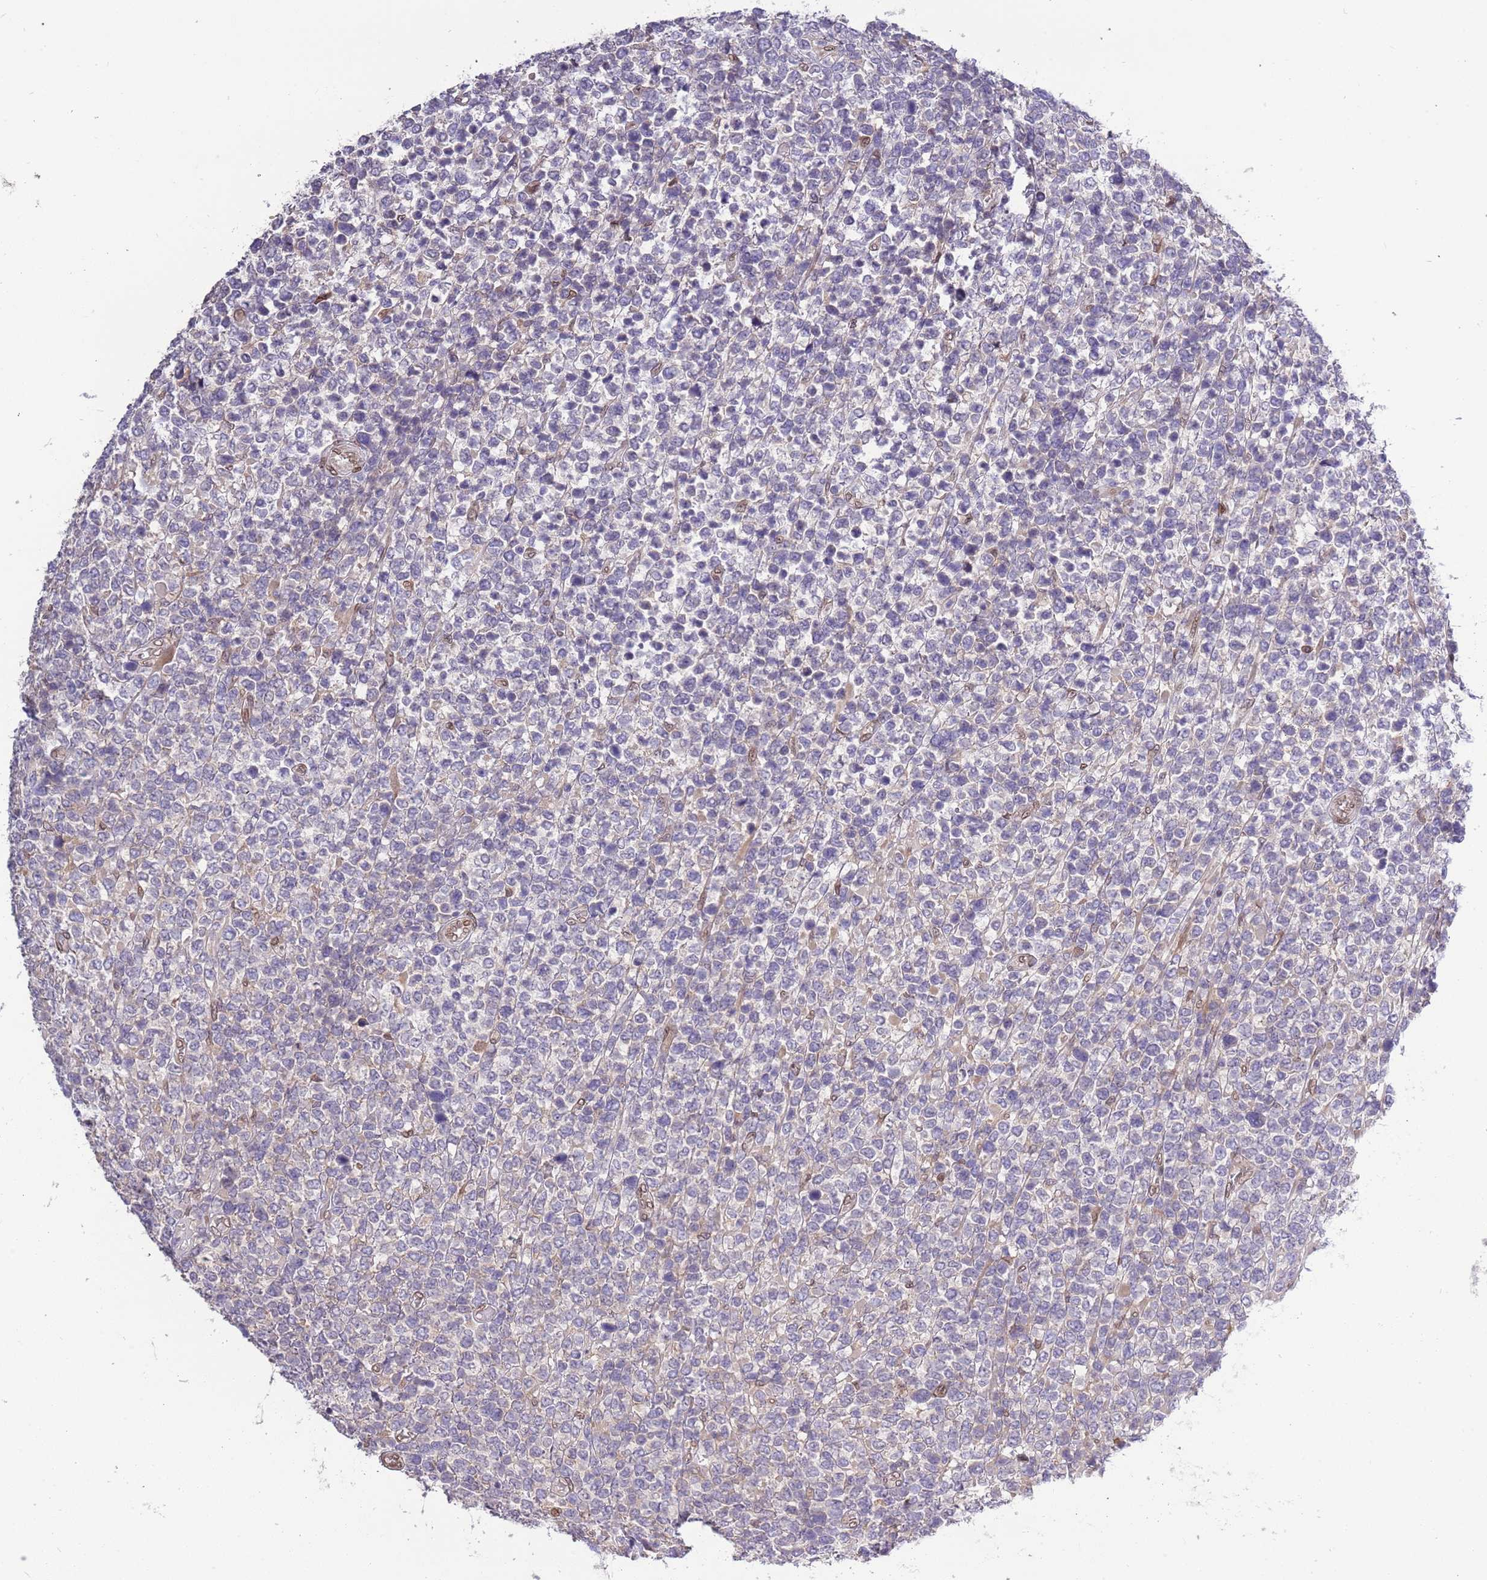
{"staining": {"intensity": "negative", "quantity": "none", "location": "none"}, "tissue": "lymphoma", "cell_type": "Tumor cells", "image_type": "cancer", "snomed": [{"axis": "morphology", "description": "Malignant lymphoma, non-Hodgkin's type, High grade"}, {"axis": "topography", "description": "Soft tissue"}], "caption": "This is an IHC histopathology image of lymphoma. There is no positivity in tumor cells.", "gene": "ZNF665", "patient": {"sex": "female", "age": 56}}